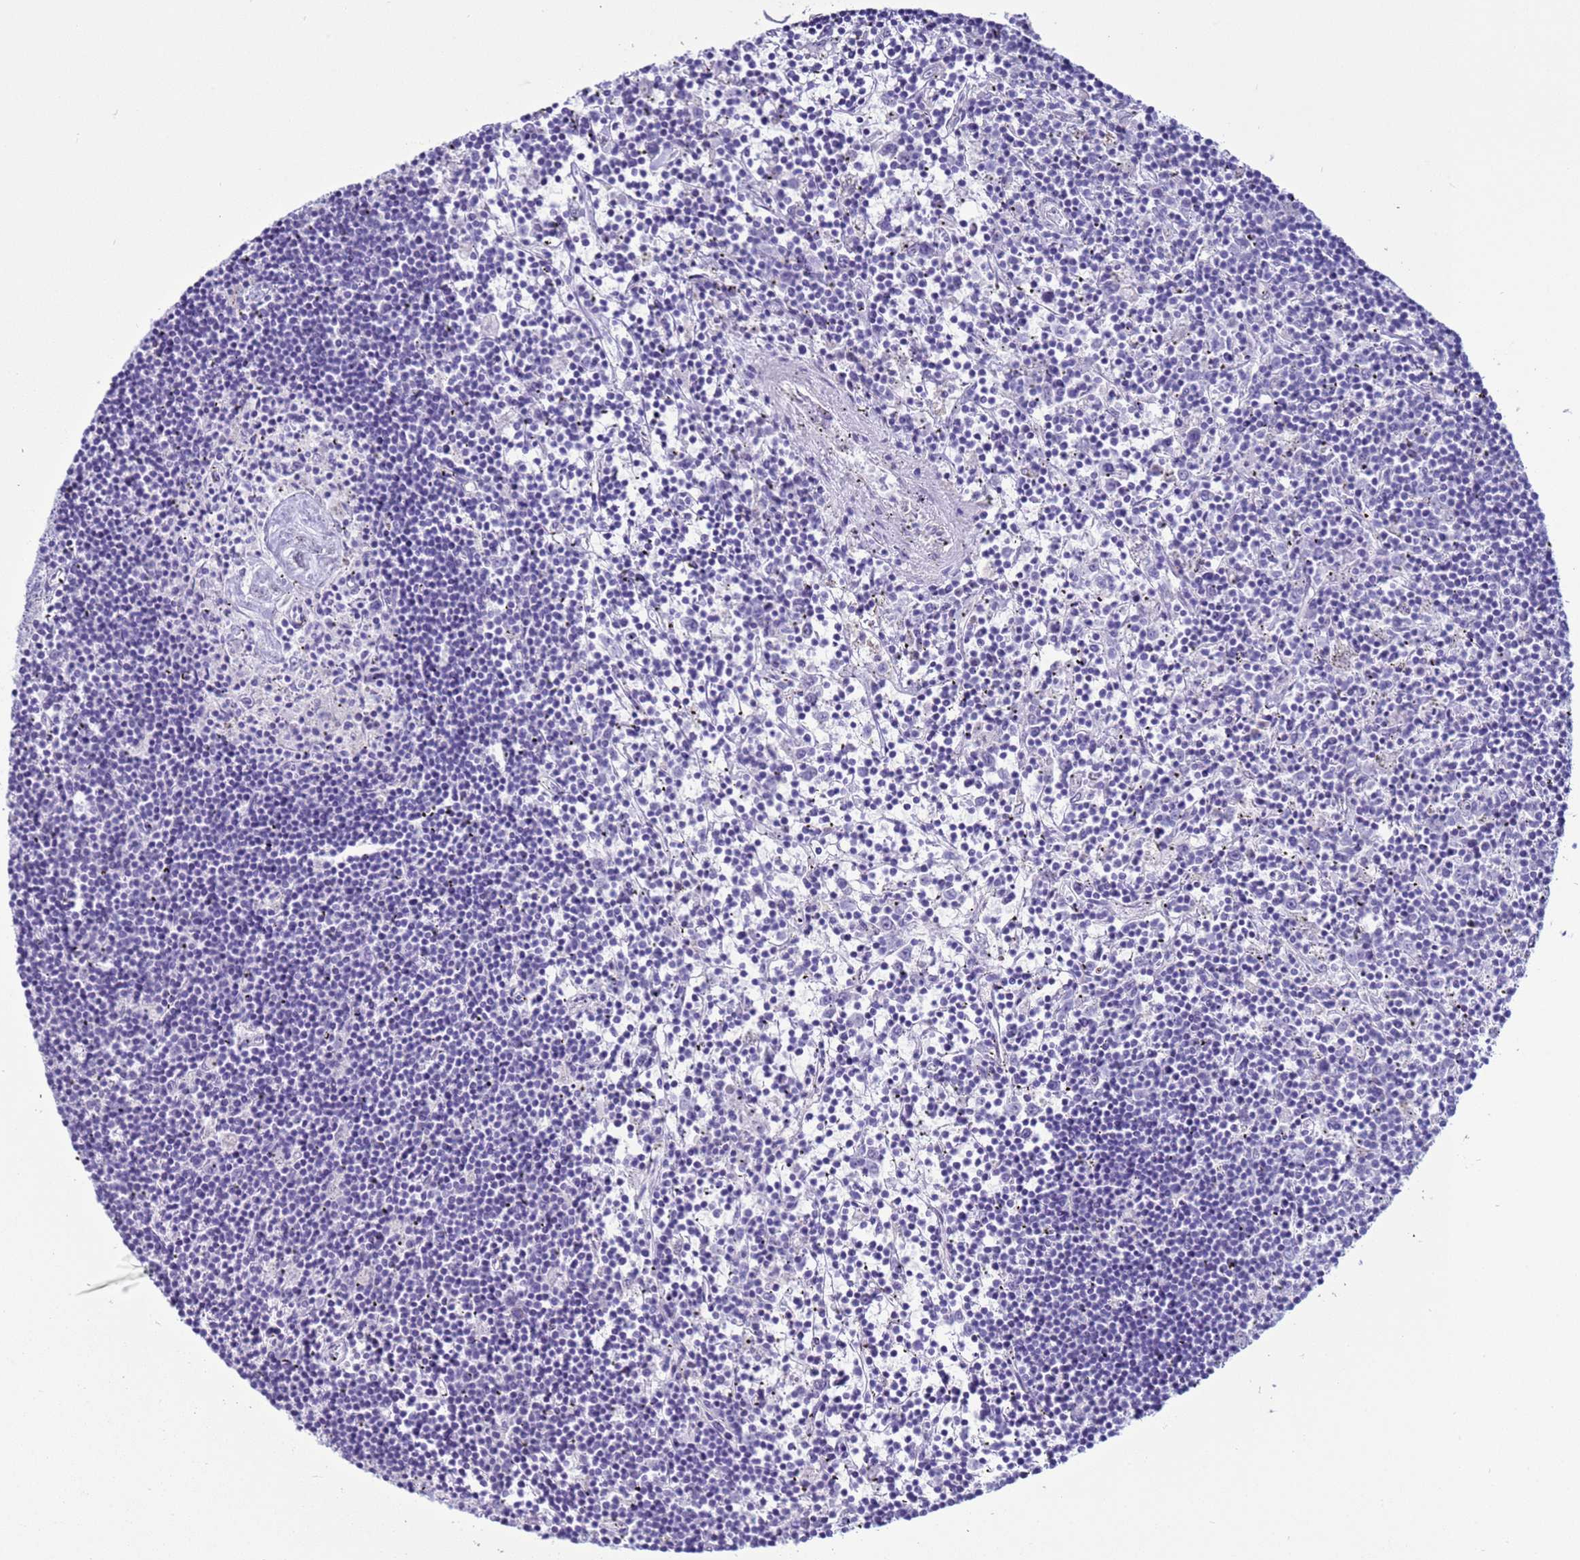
{"staining": {"intensity": "negative", "quantity": "none", "location": "none"}, "tissue": "lymphoma", "cell_type": "Tumor cells", "image_type": "cancer", "snomed": [{"axis": "morphology", "description": "Malignant lymphoma, non-Hodgkin's type, Low grade"}, {"axis": "topography", "description": "Spleen"}], "caption": "The photomicrograph reveals no staining of tumor cells in lymphoma.", "gene": "CST4", "patient": {"sex": "male", "age": 76}}